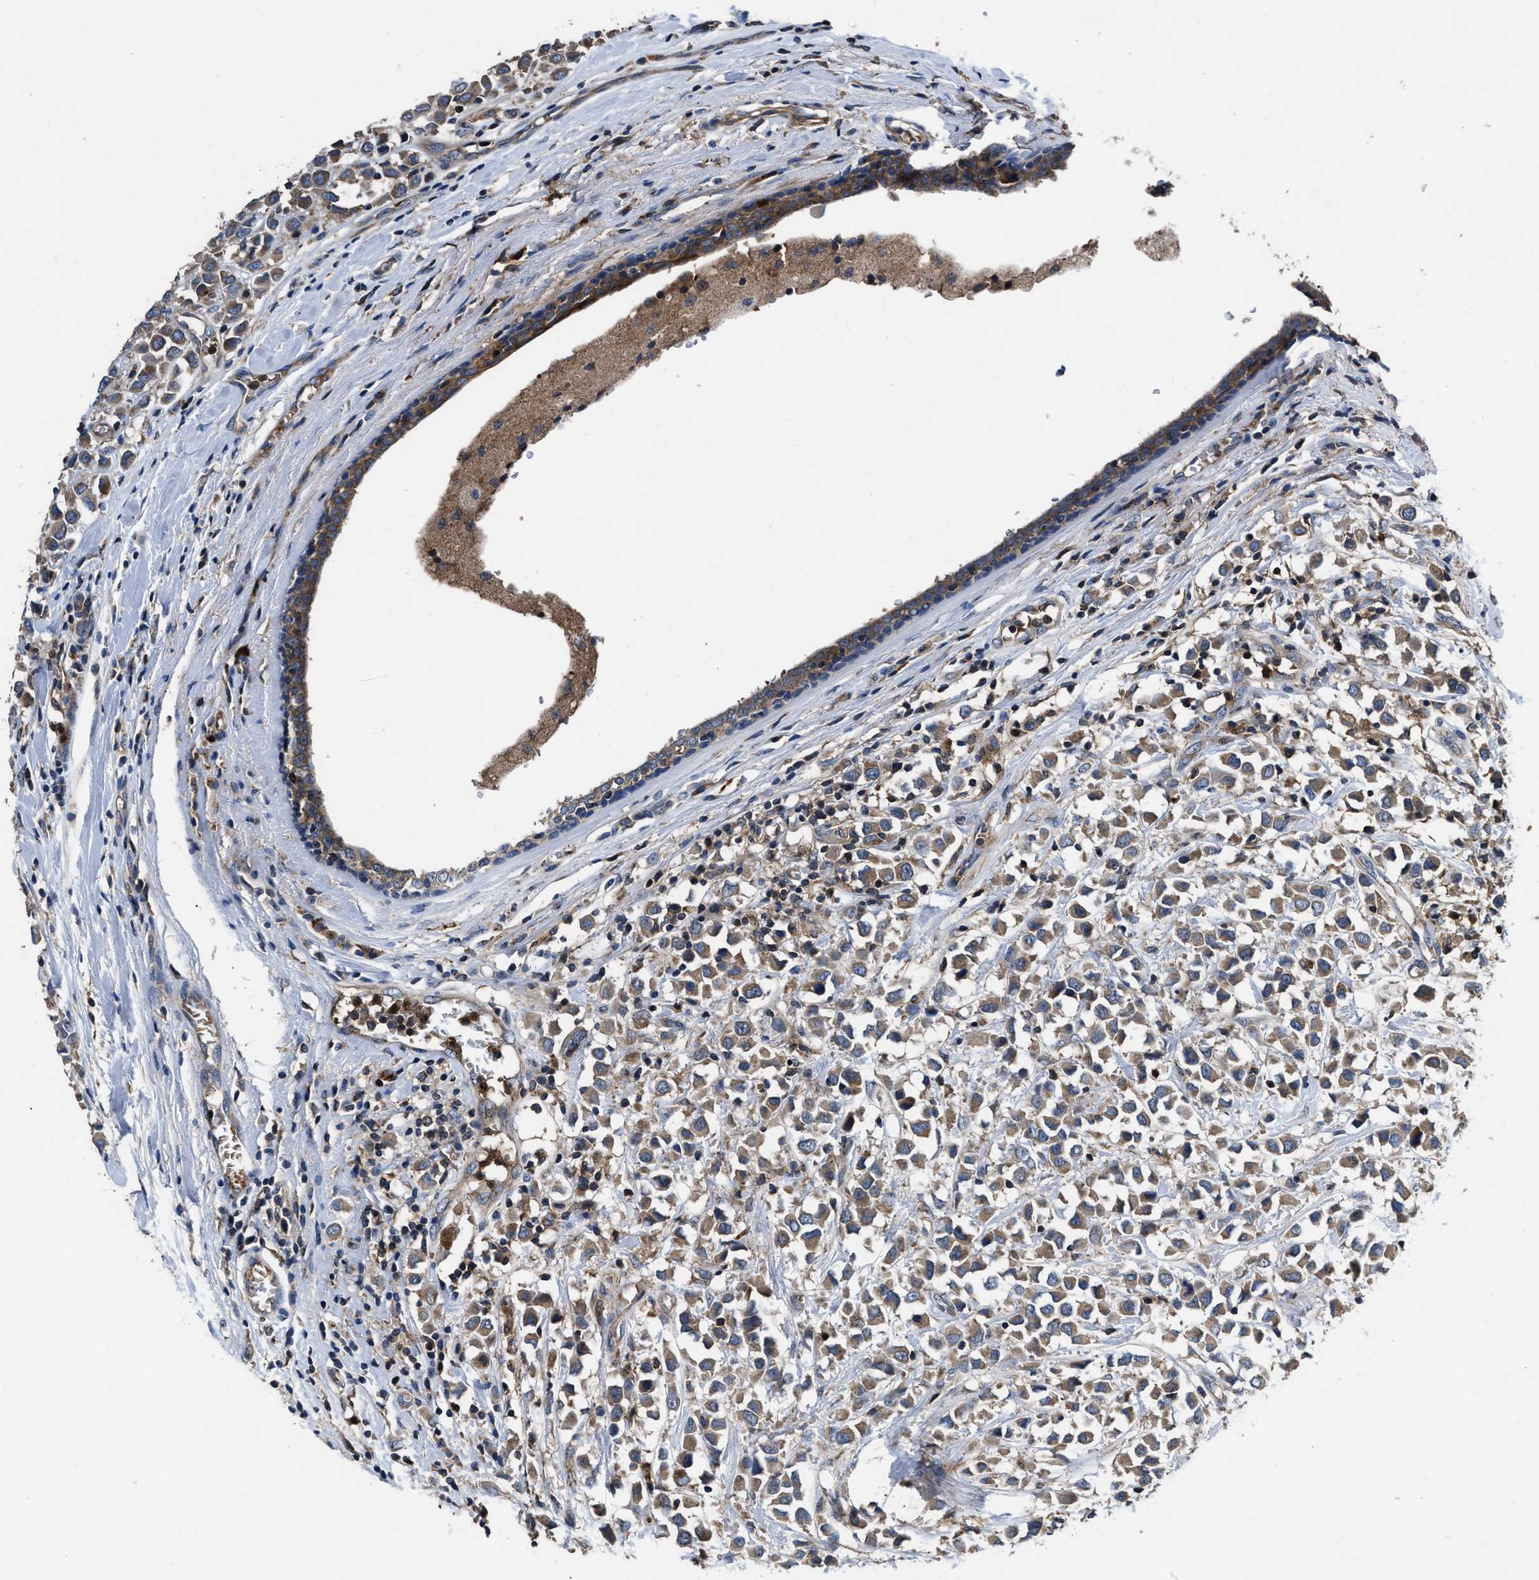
{"staining": {"intensity": "moderate", "quantity": ">75%", "location": "cytoplasmic/membranous"}, "tissue": "breast cancer", "cell_type": "Tumor cells", "image_type": "cancer", "snomed": [{"axis": "morphology", "description": "Duct carcinoma"}, {"axis": "topography", "description": "Breast"}], "caption": "IHC staining of breast cancer (intraductal carcinoma), which displays medium levels of moderate cytoplasmic/membranous expression in approximately >75% of tumor cells indicating moderate cytoplasmic/membranous protein staining. The staining was performed using DAB (3,3'-diaminobenzidine) (brown) for protein detection and nuclei were counterstained in hematoxylin (blue).", "gene": "YBEY", "patient": {"sex": "female", "age": 61}}